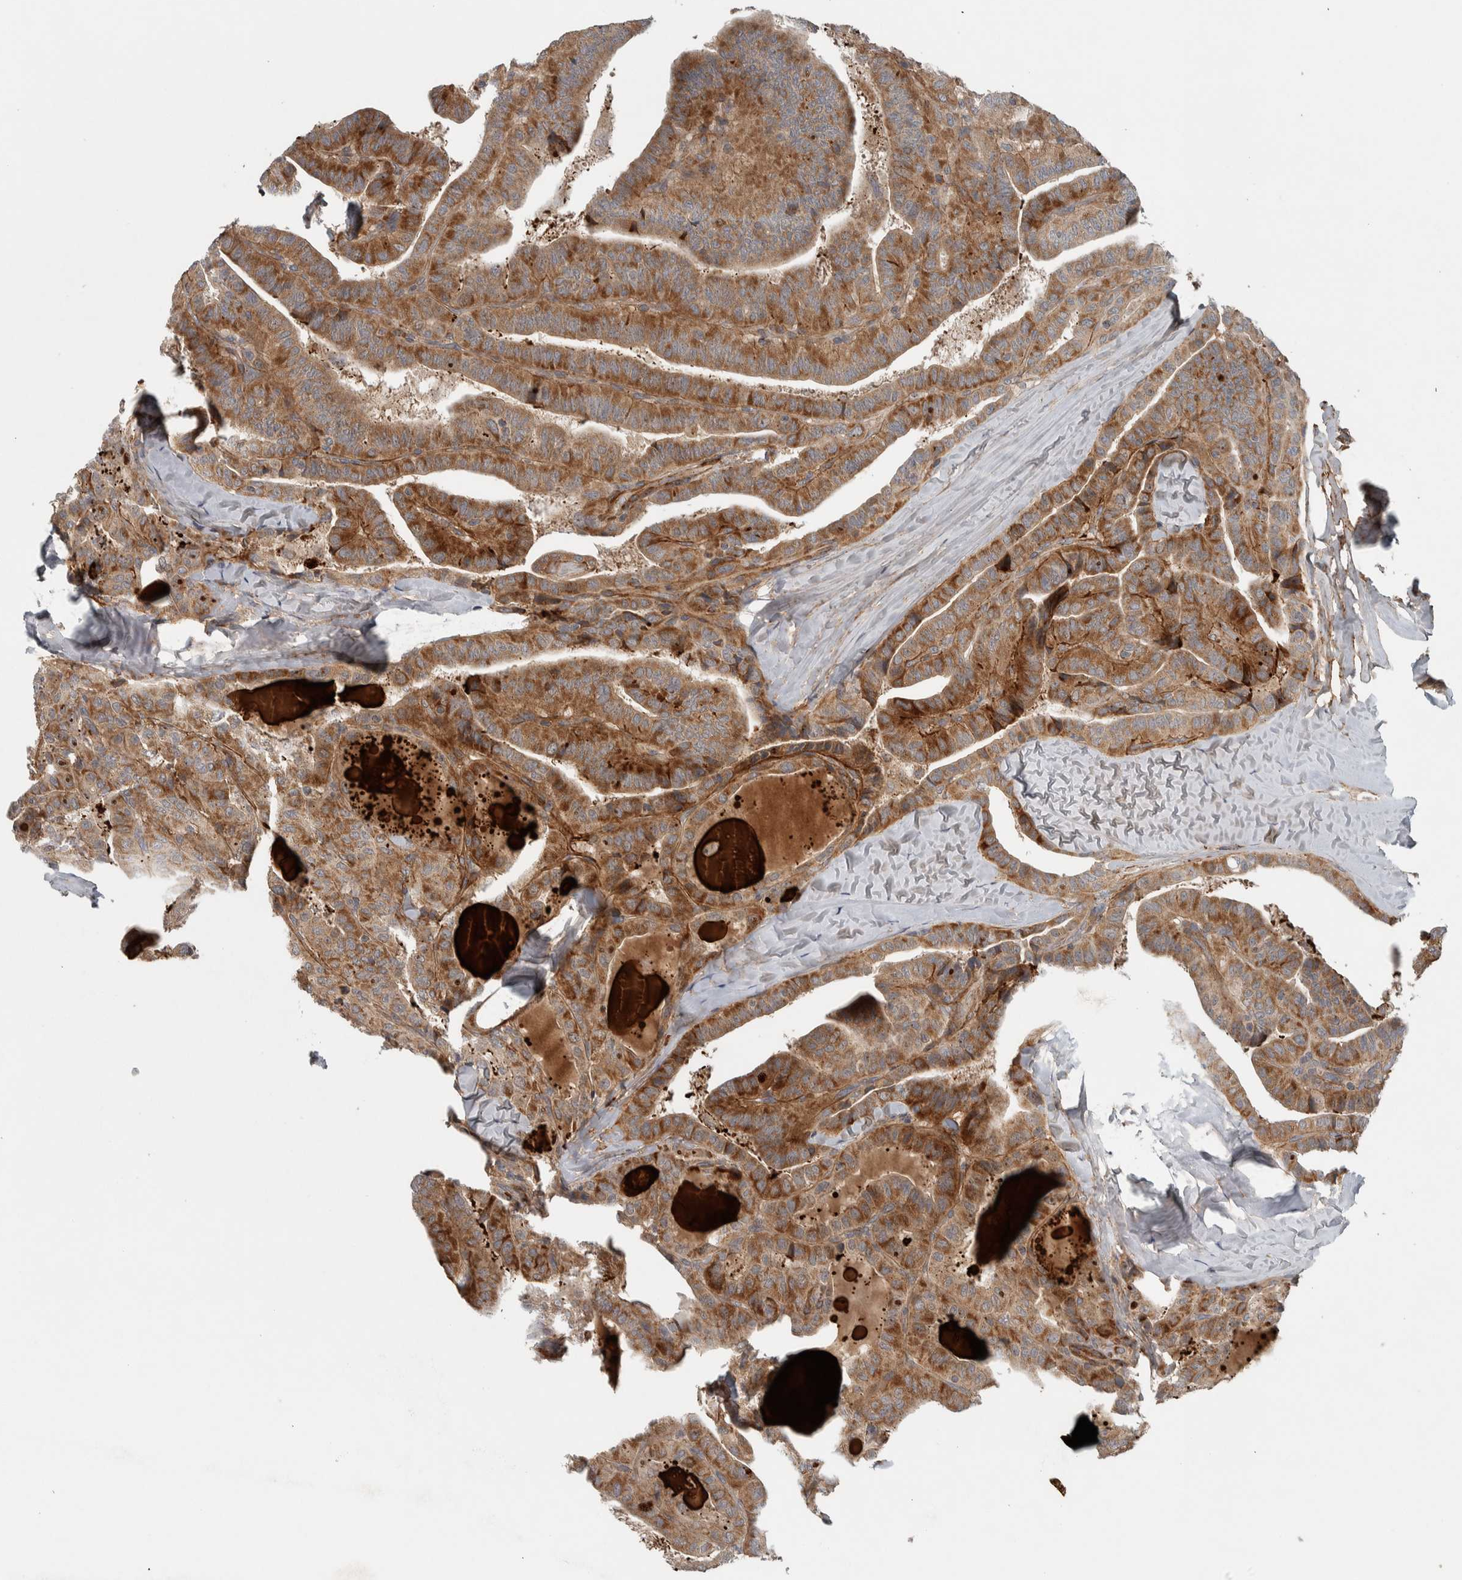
{"staining": {"intensity": "moderate", "quantity": ">75%", "location": "cytoplasmic/membranous"}, "tissue": "thyroid cancer", "cell_type": "Tumor cells", "image_type": "cancer", "snomed": [{"axis": "morphology", "description": "Papillary adenocarcinoma, NOS"}, {"axis": "topography", "description": "Thyroid gland"}], "caption": "Immunohistochemical staining of thyroid papillary adenocarcinoma exhibits medium levels of moderate cytoplasmic/membranous protein expression in about >75% of tumor cells.", "gene": "LBHD1", "patient": {"sex": "male", "age": 77}}